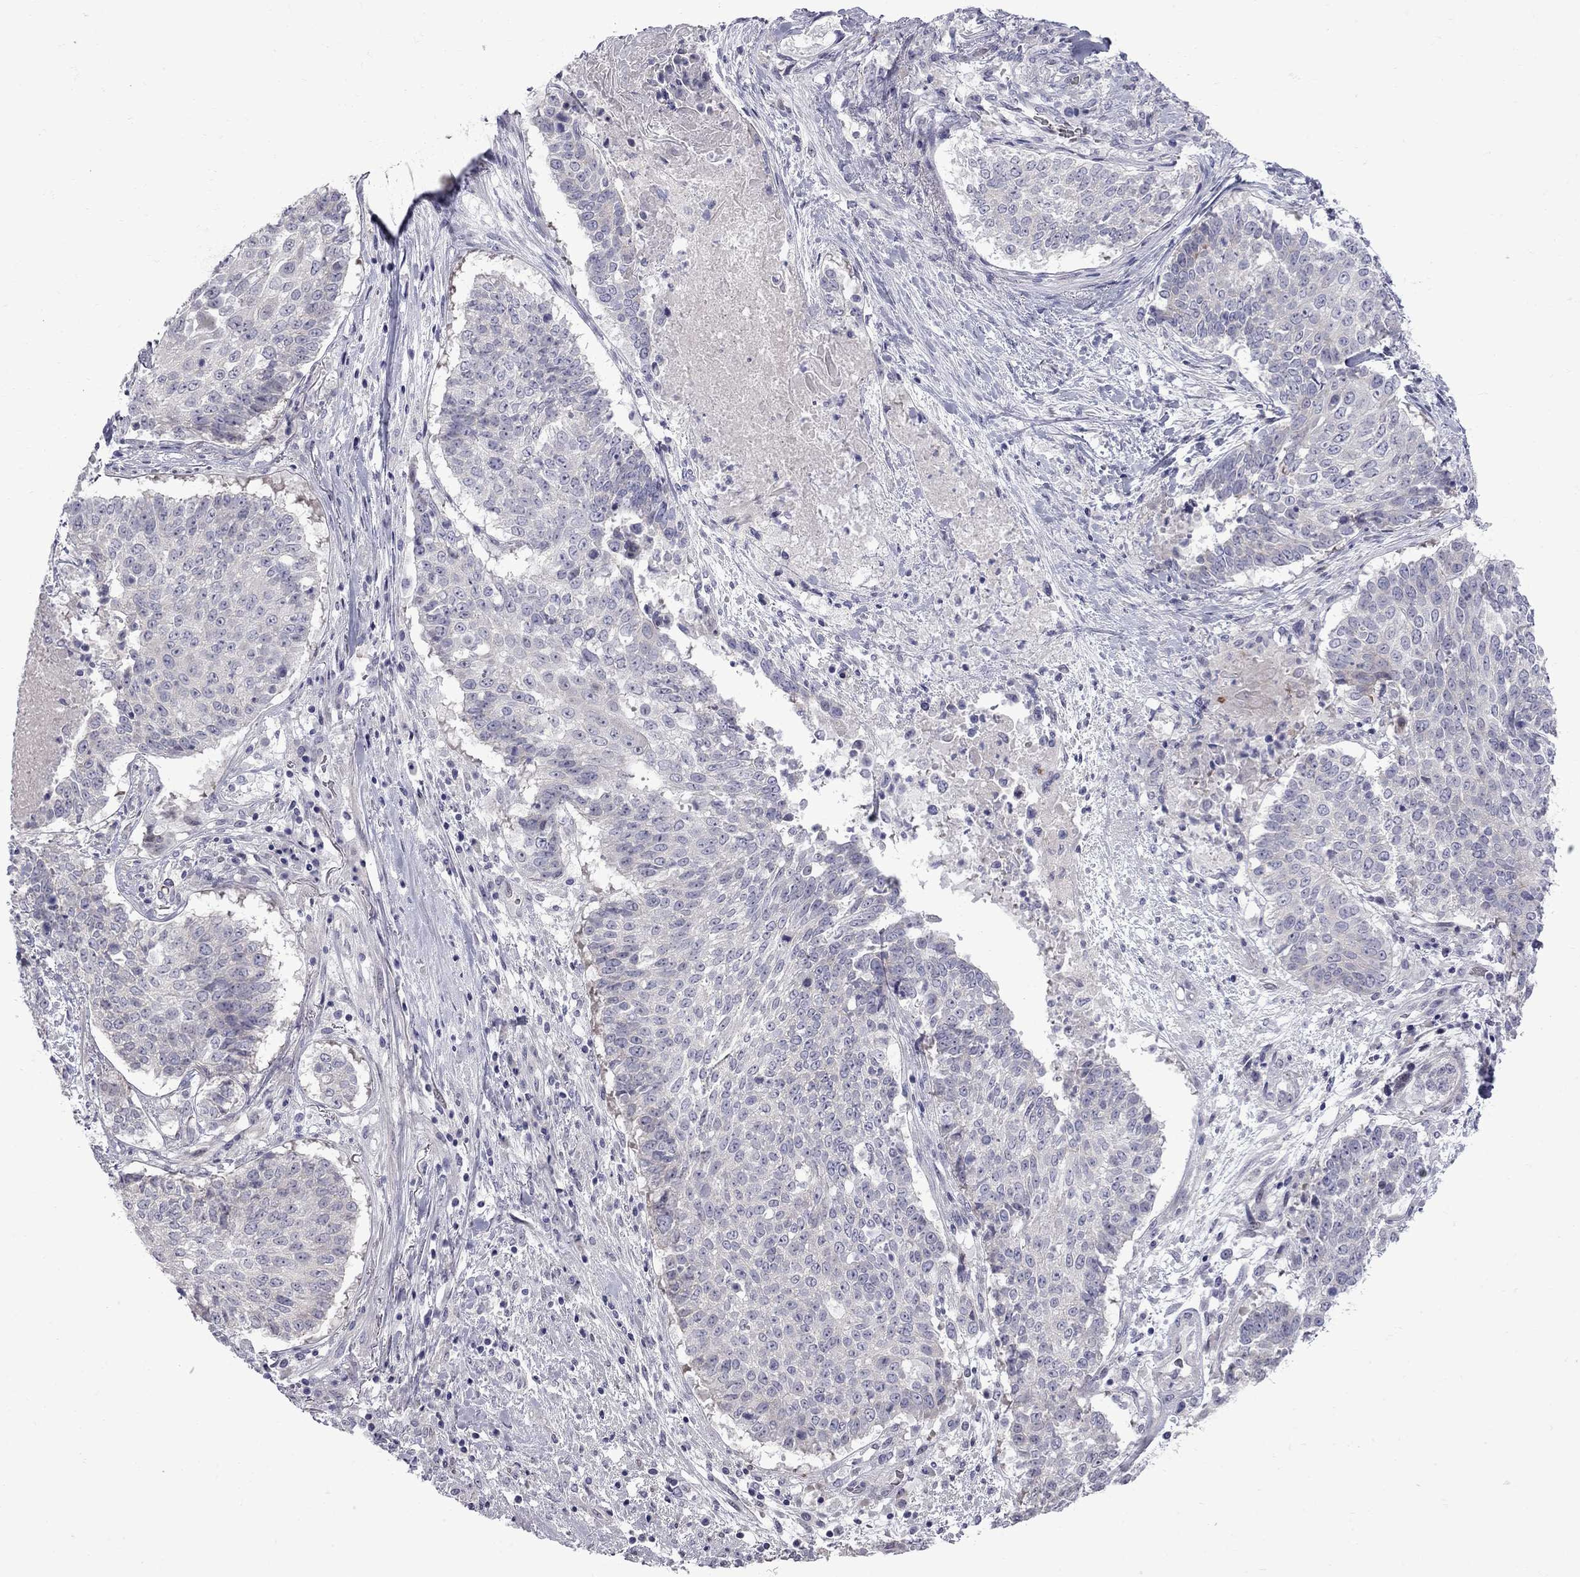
{"staining": {"intensity": "negative", "quantity": "none", "location": "none"}, "tissue": "lung cancer", "cell_type": "Tumor cells", "image_type": "cancer", "snomed": [{"axis": "morphology", "description": "Squamous cell carcinoma, NOS"}, {"axis": "topography", "description": "Lung"}], "caption": "There is no significant staining in tumor cells of lung squamous cell carcinoma.", "gene": "NRARP", "patient": {"sex": "male", "age": 64}}